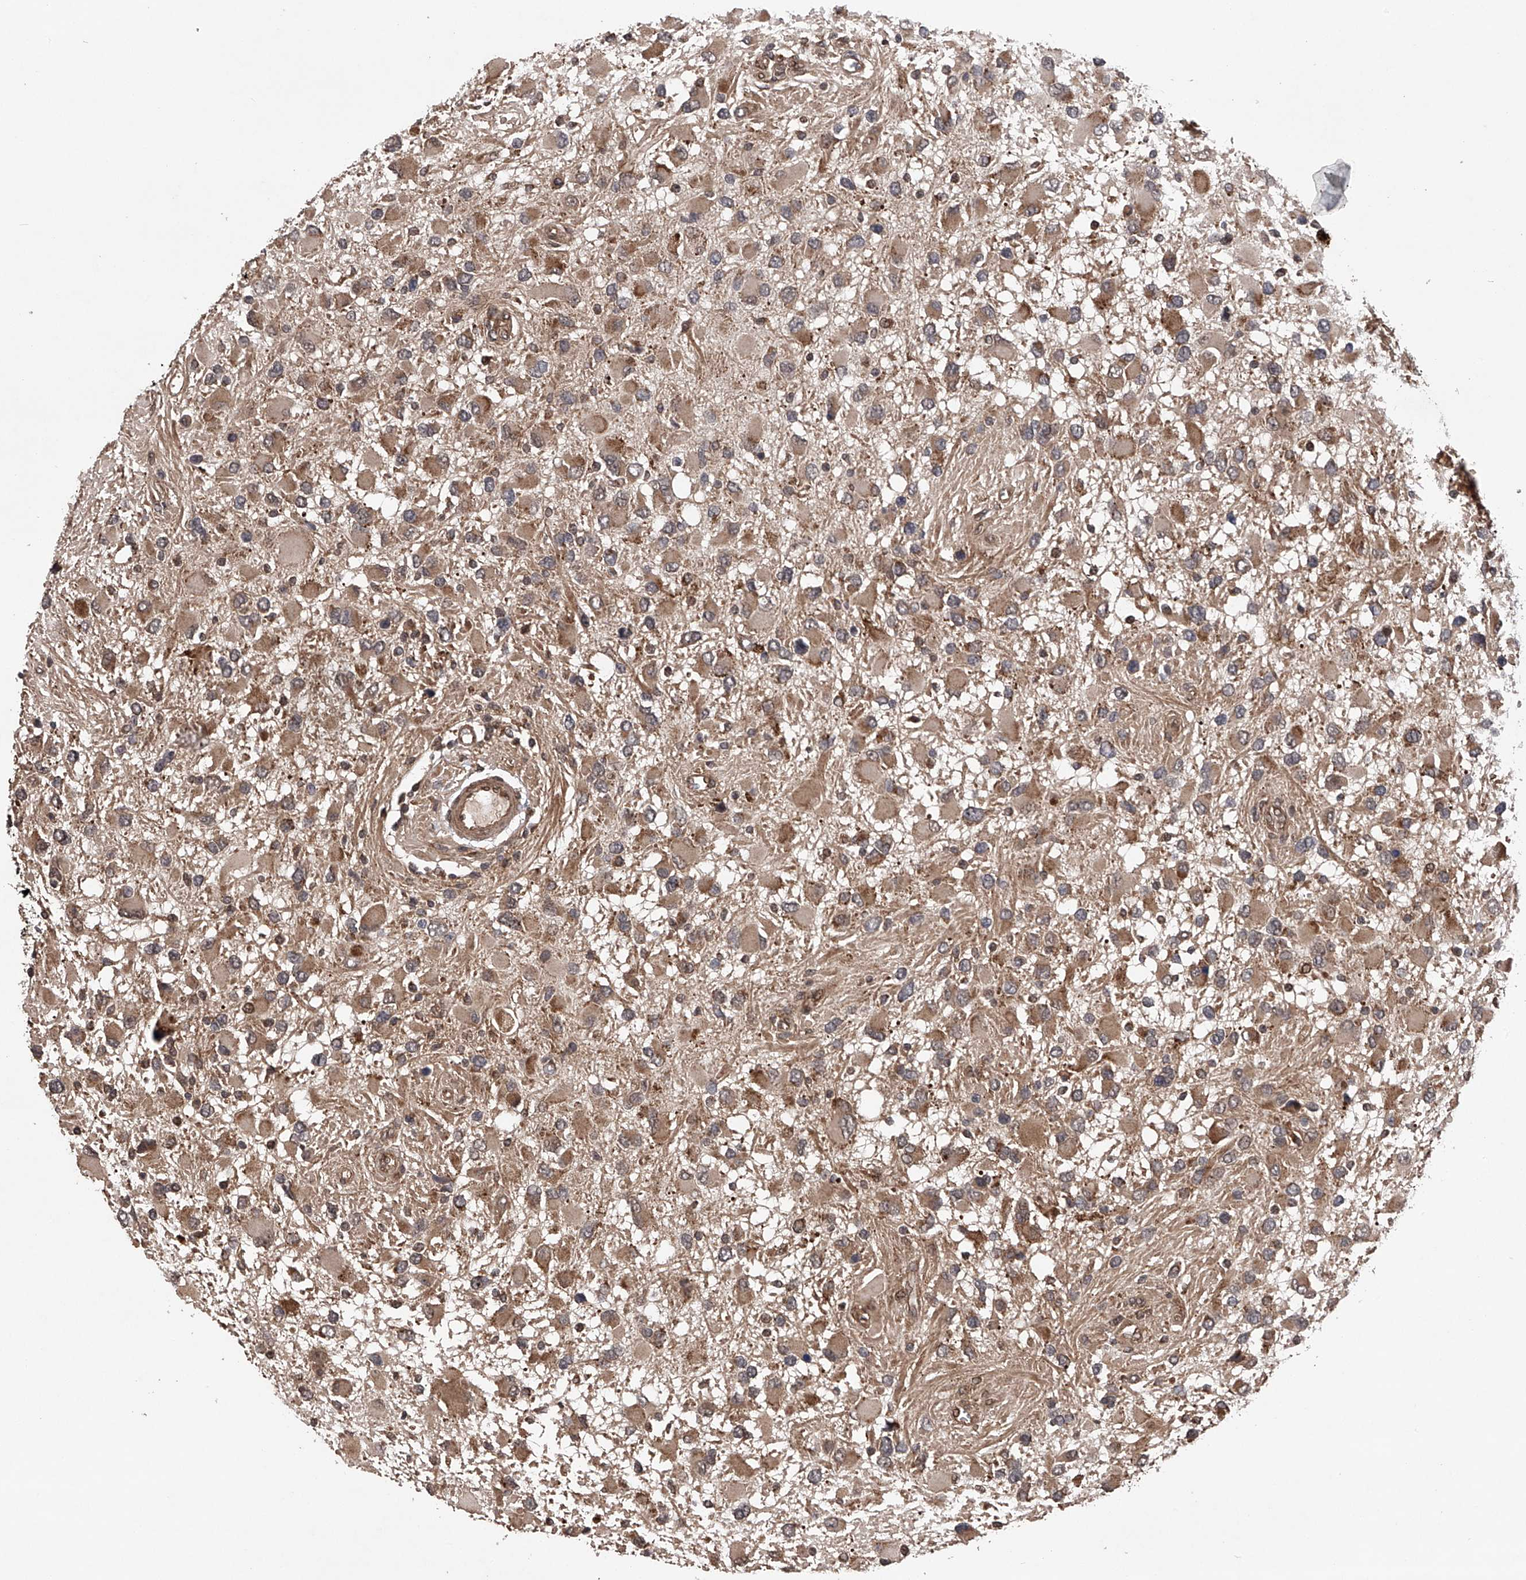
{"staining": {"intensity": "weak", "quantity": ">75%", "location": "cytoplasmic/membranous"}, "tissue": "glioma", "cell_type": "Tumor cells", "image_type": "cancer", "snomed": [{"axis": "morphology", "description": "Glioma, malignant, High grade"}, {"axis": "topography", "description": "Brain"}], "caption": "Immunohistochemical staining of glioma reveals low levels of weak cytoplasmic/membranous staining in about >75% of tumor cells. Nuclei are stained in blue.", "gene": "MAP3K11", "patient": {"sex": "male", "age": 53}}